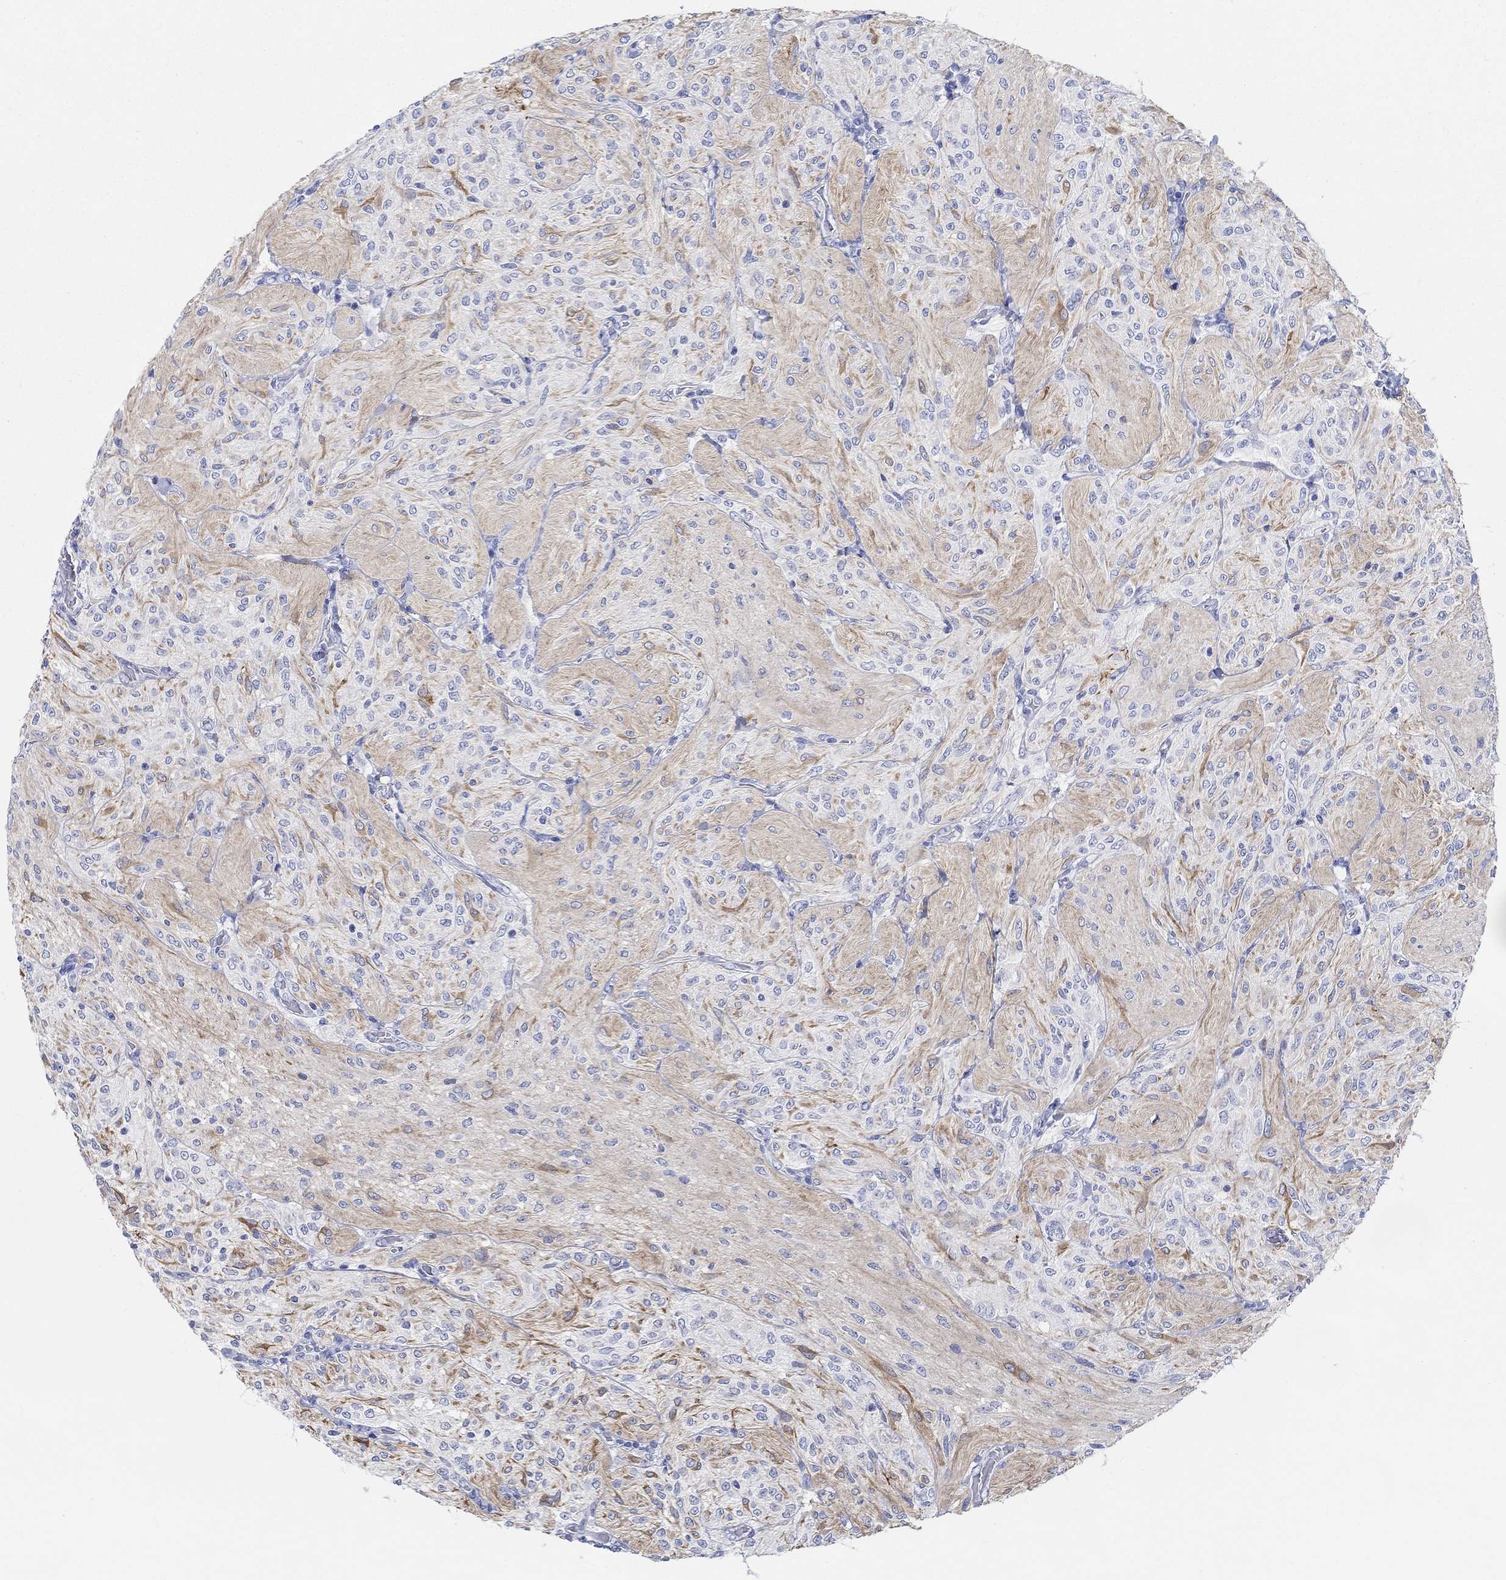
{"staining": {"intensity": "negative", "quantity": "none", "location": "none"}, "tissue": "glioma", "cell_type": "Tumor cells", "image_type": "cancer", "snomed": [{"axis": "morphology", "description": "Glioma, malignant, Low grade"}, {"axis": "topography", "description": "Brain"}], "caption": "Immunohistochemistry micrograph of neoplastic tissue: human low-grade glioma (malignant) stained with DAB displays no significant protein staining in tumor cells. (Brightfield microscopy of DAB IHC at high magnification).", "gene": "FBXO2", "patient": {"sex": "male", "age": 3}}